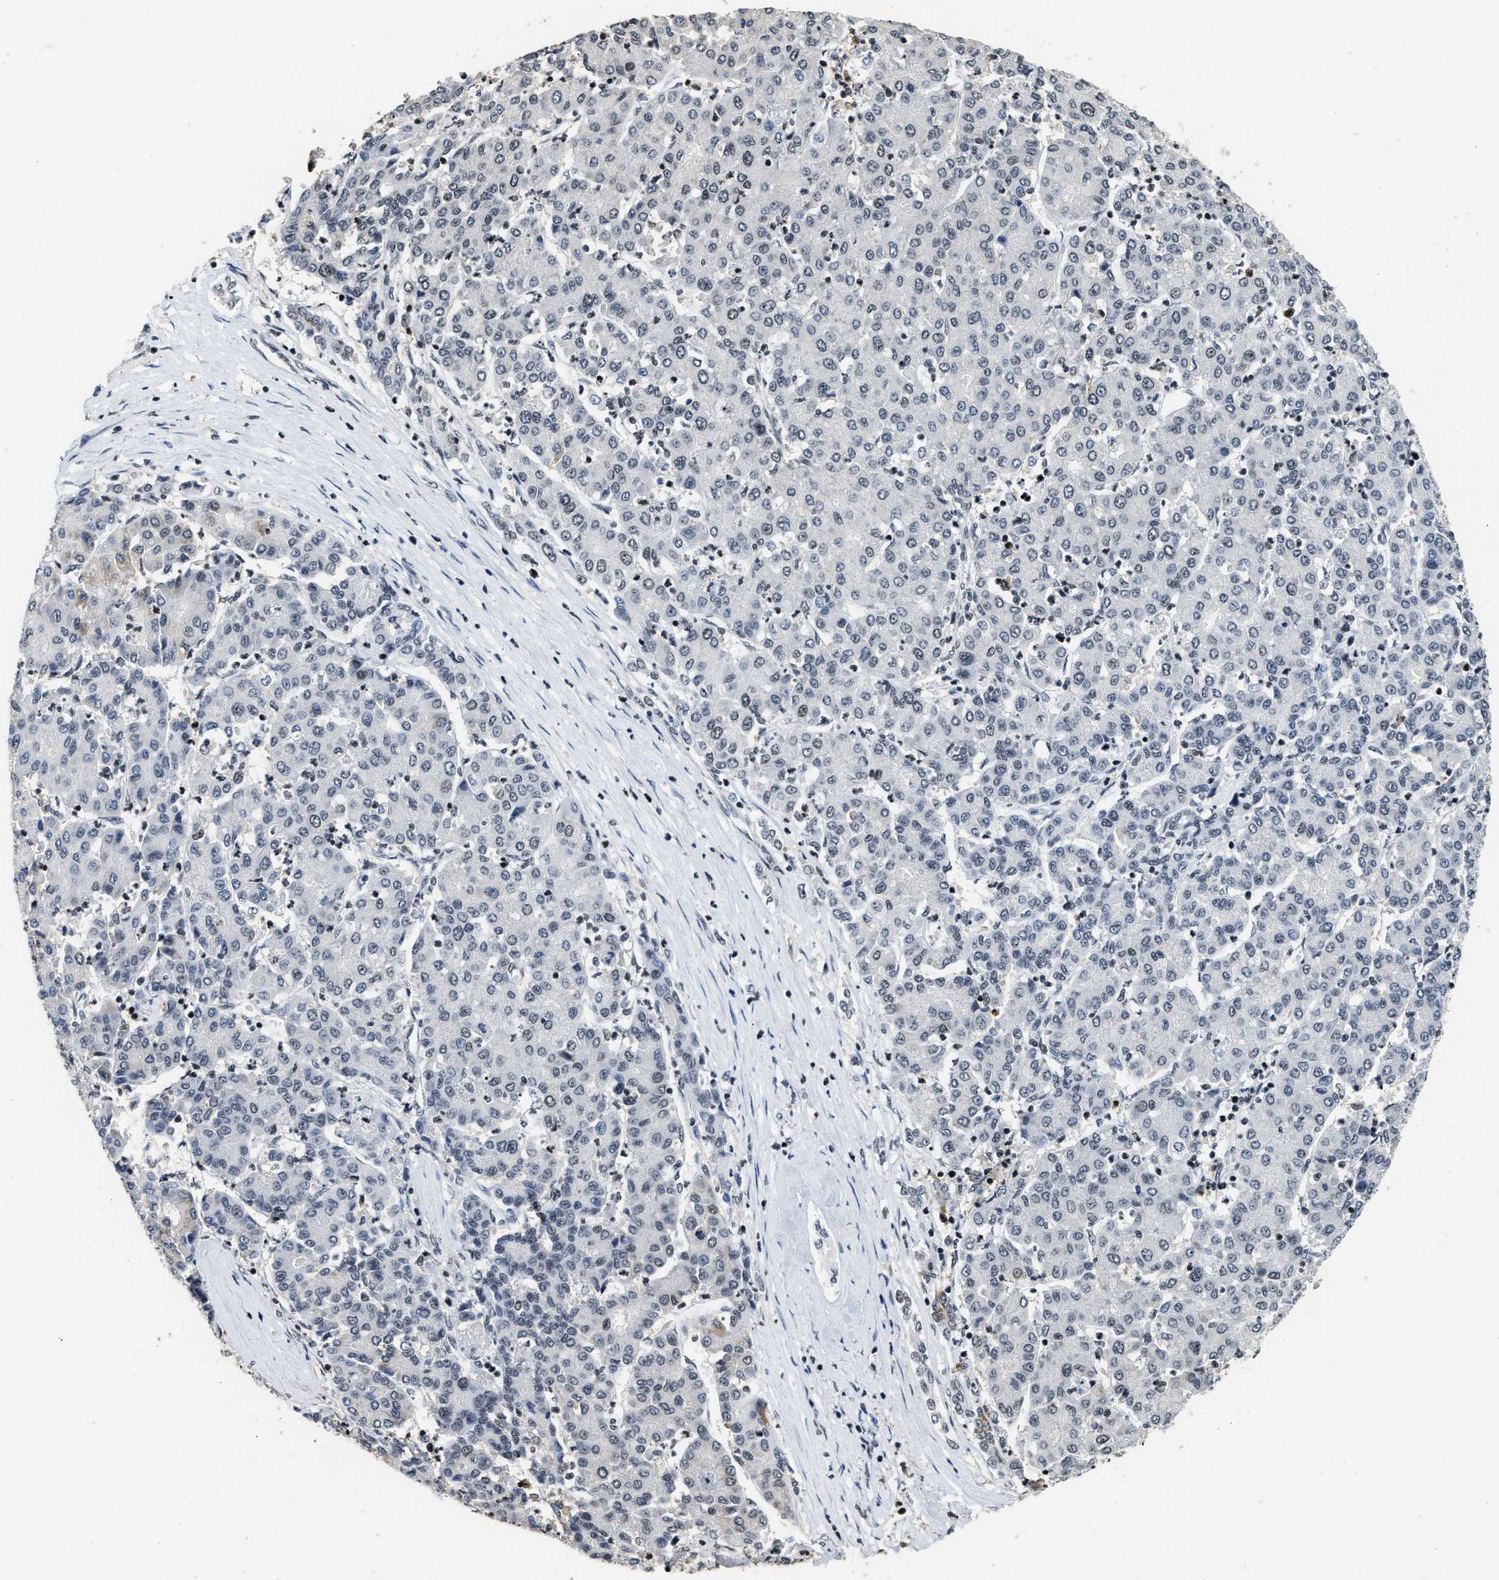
{"staining": {"intensity": "negative", "quantity": "none", "location": "none"}, "tissue": "liver cancer", "cell_type": "Tumor cells", "image_type": "cancer", "snomed": [{"axis": "morphology", "description": "Carcinoma, Hepatocellular, NOS"}, {"axis": "topography", "description": "Liver"}], "caption": "Tumor cells show no significant protein expression in liver cancer (hepatocellular carcinoma).", "gene": "RAD21", "patient": {"sex": "male", "age": 65}}